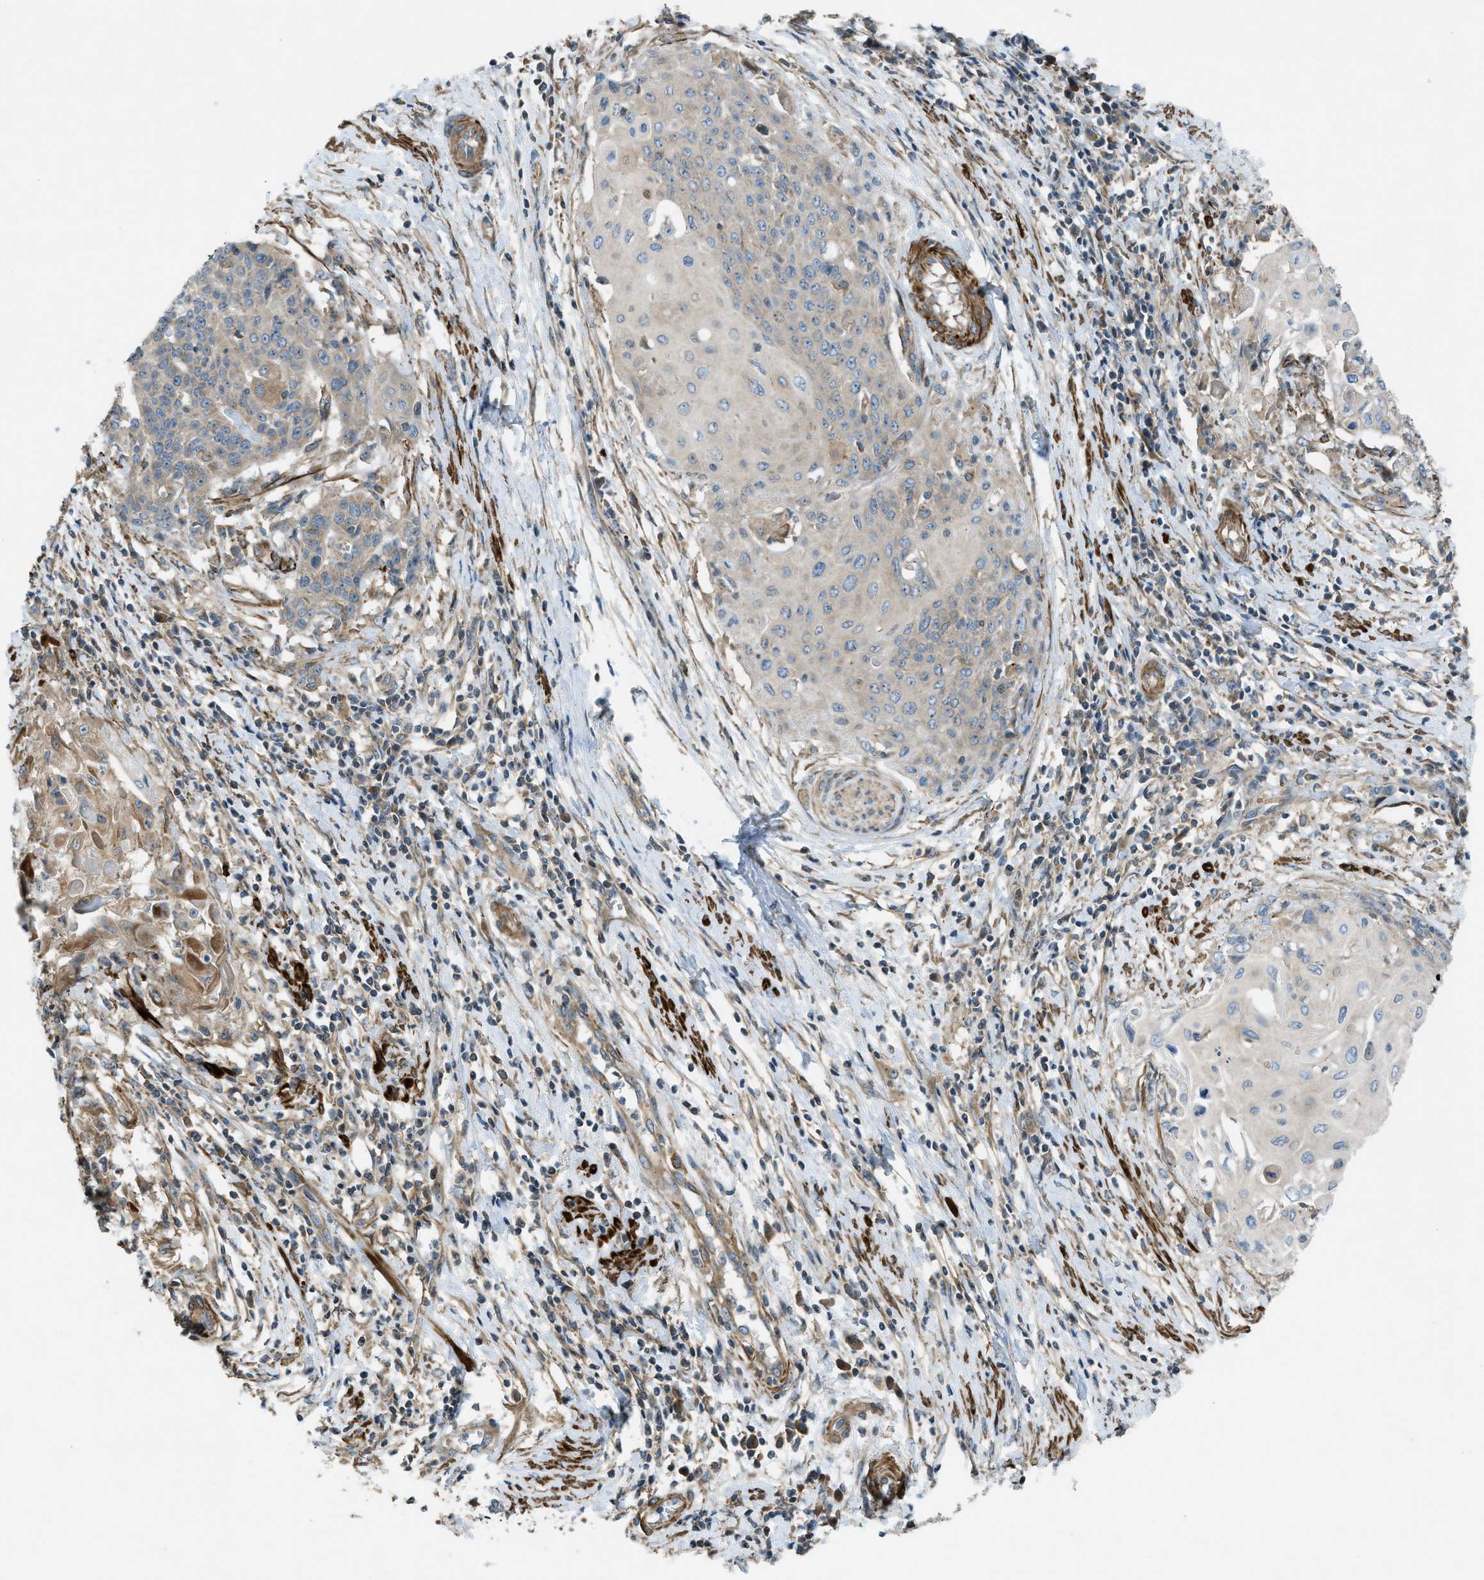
{"staining": {"intensity": "weak", "quantity": ">75%", "location": "cytoplasmic/membranous"}, "tissue": "cervical cancer", "cell_type": "Tumor cells", "image_type": "cancer", "snomed": [{"axis": "morphology", "description": "Squamous cell carcinoma, NOS"}, {"axis": "topography", "description": "Cervix"}], "caption": "Immunohistochemistry micrograph of neoplastic tissue: human cervical squamous cell carcinoma stained using IHC displays low levels of weak protein expression localized specifically in the cytoplasmic/membranous of tumor cells, appearing as a cytoplasmic/membranous brown color.", "gene": "VEZT", "patient": {"sex": "female", "age": 39}}